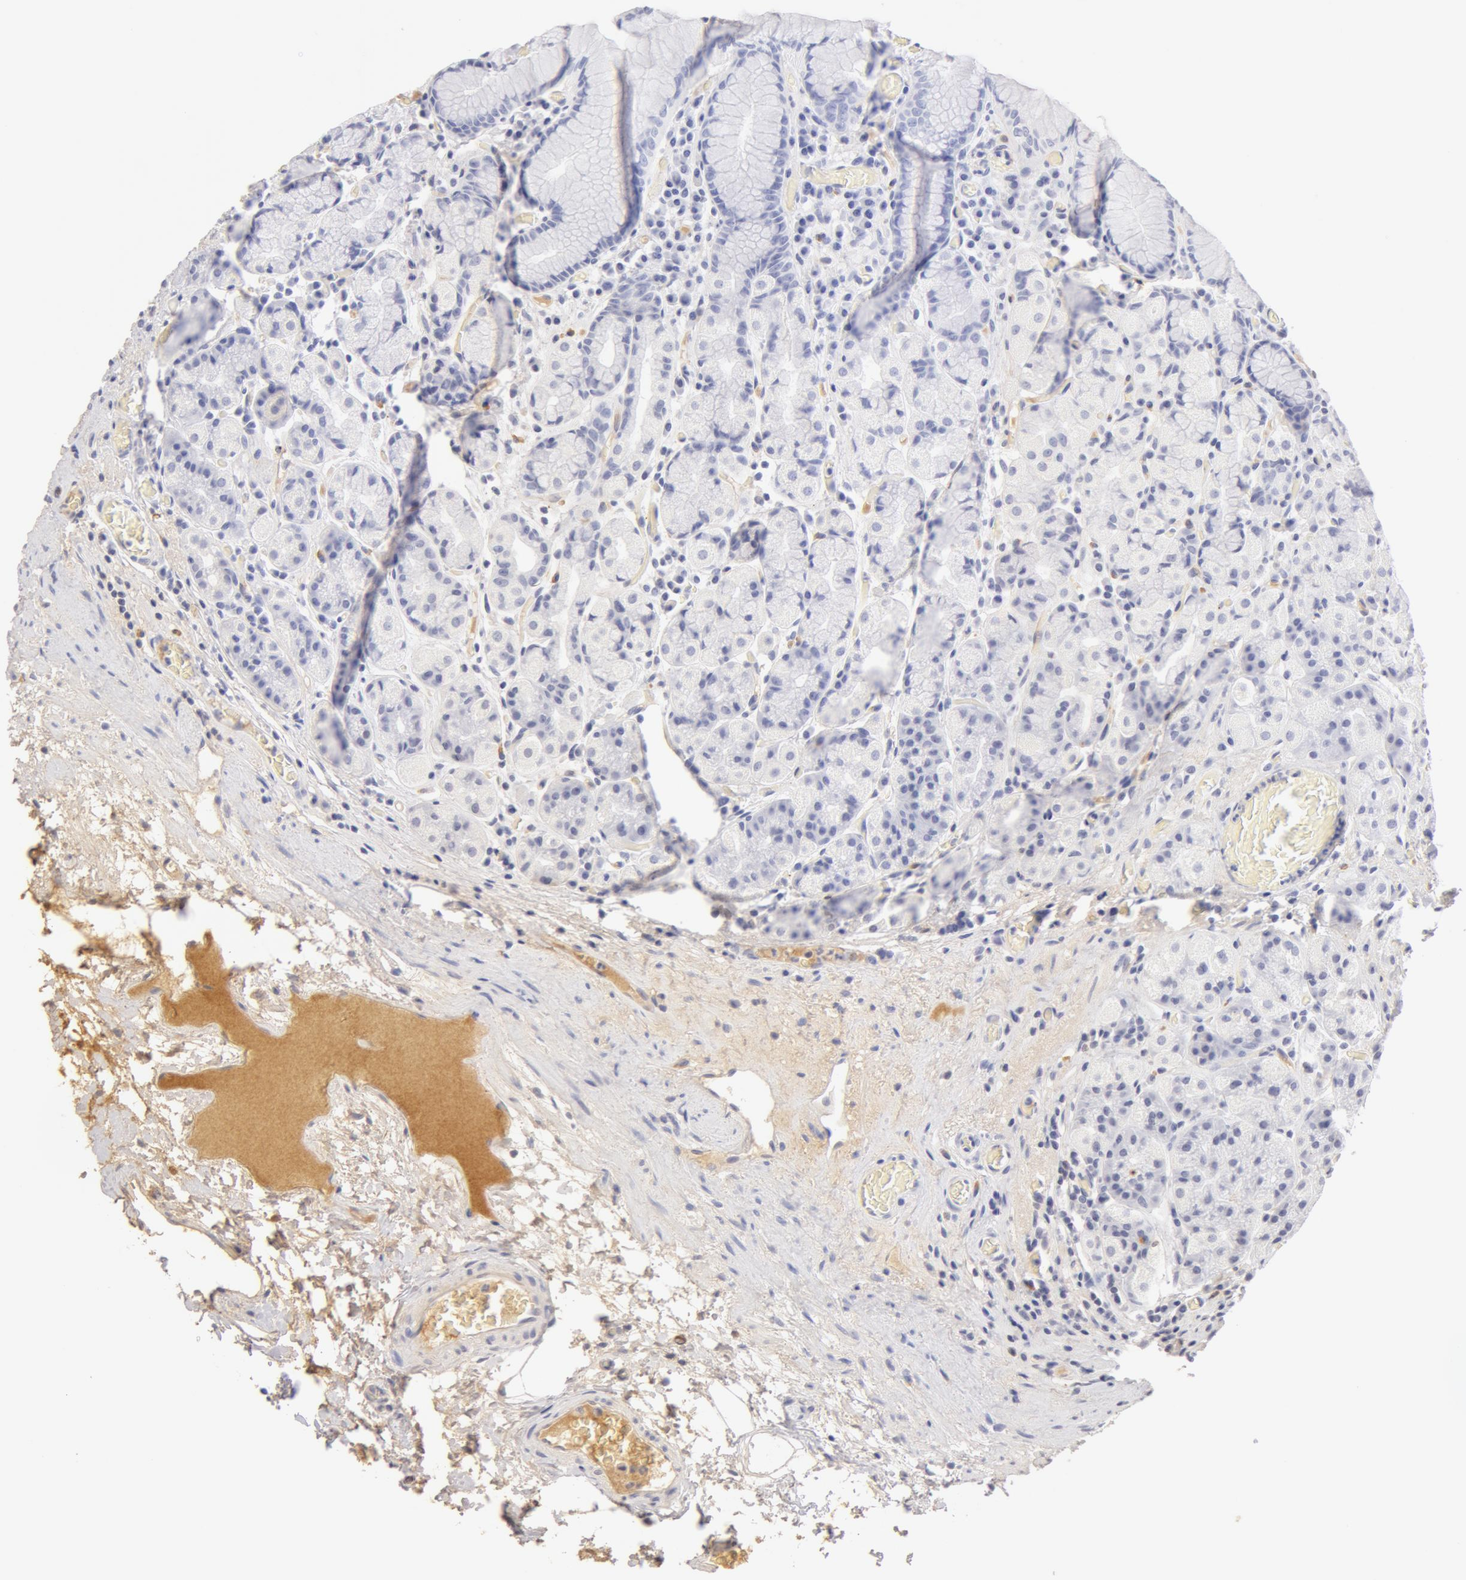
{"staining": {"intensity": "negative", "quantity": "none", "location": "none"}, "tissue": "stomach", "cell_type": "Glandular cells", "image_type": "normal", "snomed": [{"axis": "morphology", "description": "Normal tissue, NOS"}, {"axis": "topography", "description": "Stomach, lower"}], "caption": "High power microscopy micrograph of an IHC micrograph of benign stomach, revealing no significant staining in glandular cells.", "gene": "AHSG", "patient": {"sex": "male", "age": 58}}